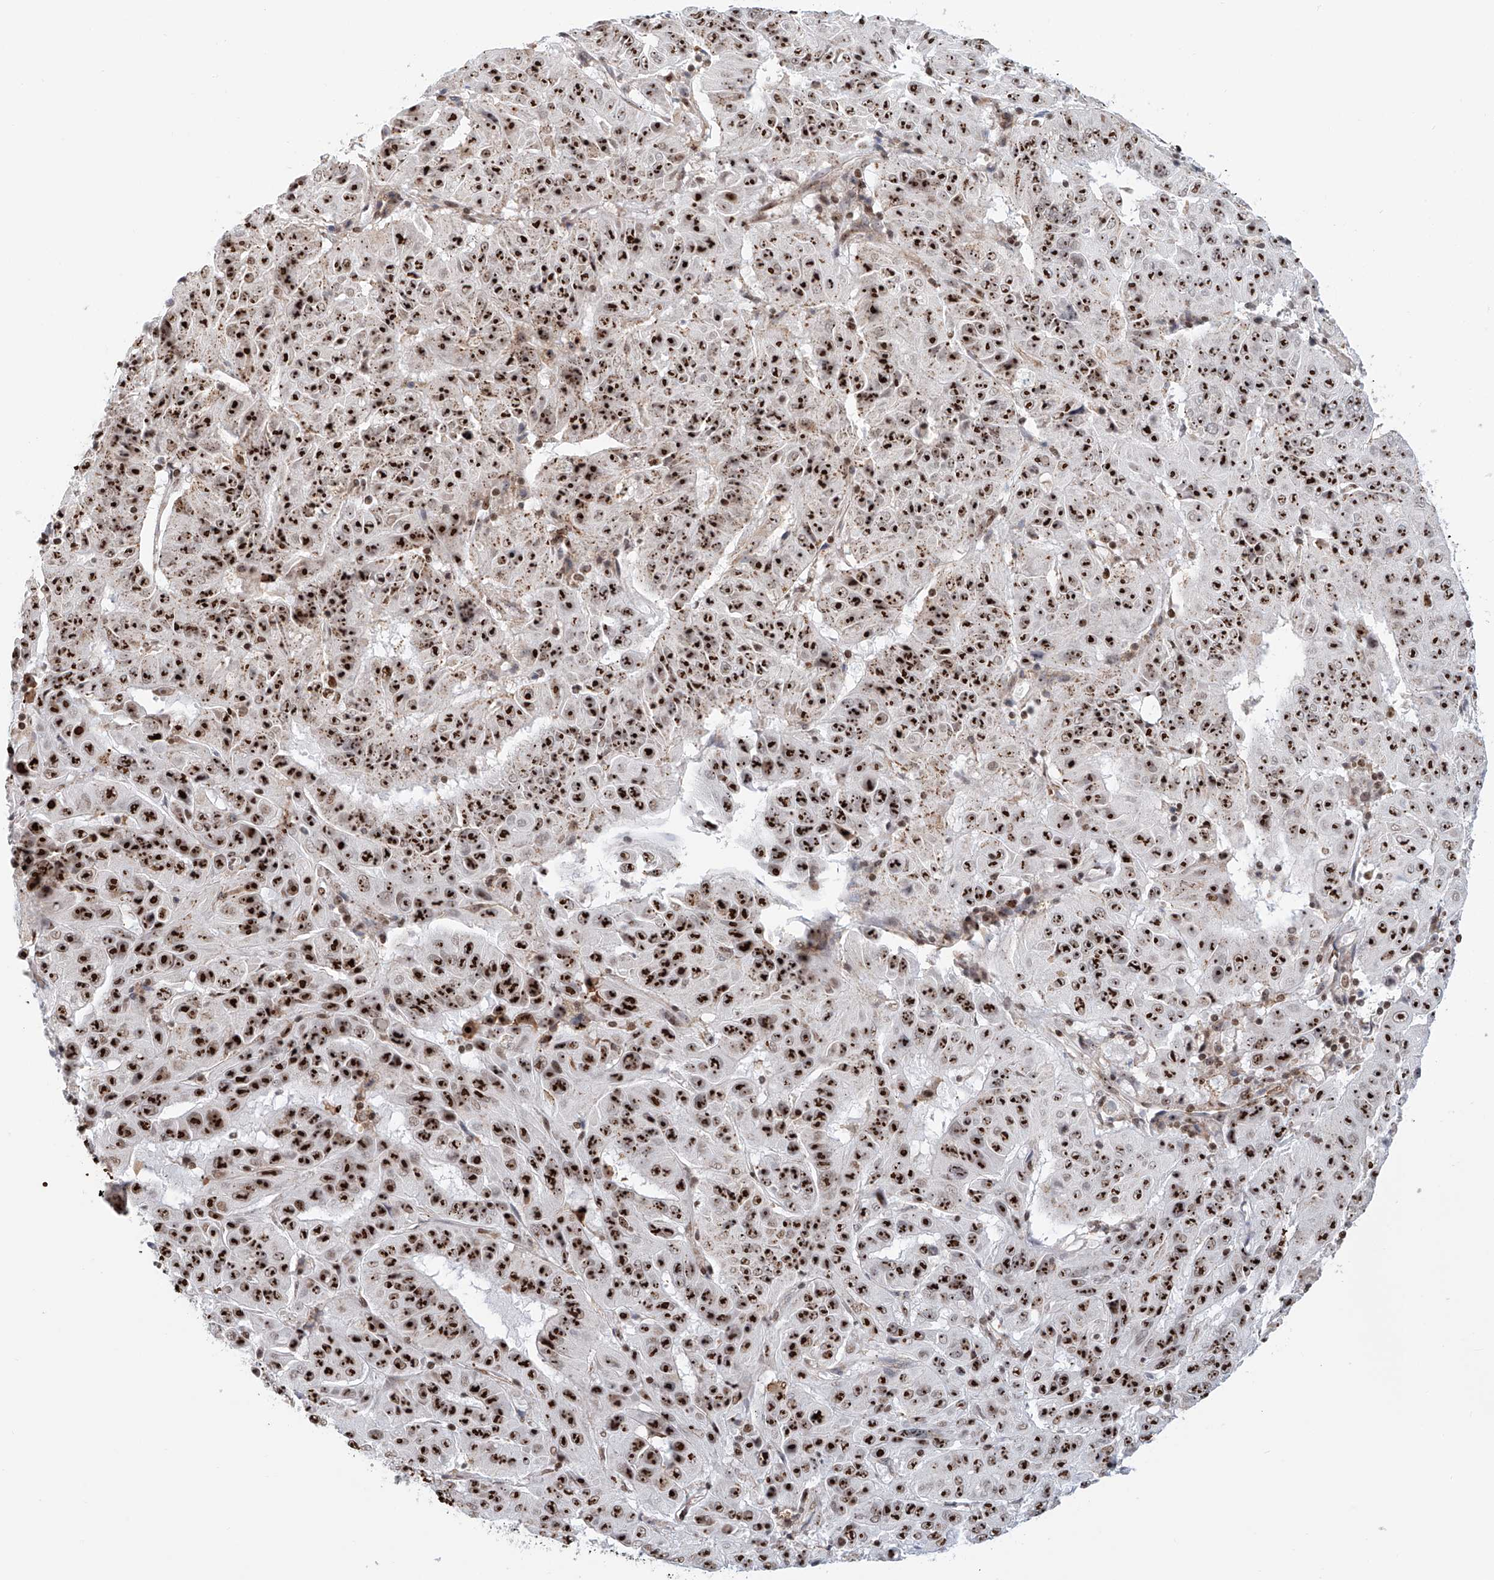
{"staining": {"intensity": "strong", "quantity": ">75%", "location": "nuclear"}, "tissue": "pancreatic cancer", "cell_type": "Tumor cells", "image_type": "cancer", "snomed": [{"axis": "morphology", "description": "Adenocarcinoma, NOS"}, {"axis": "topography", "description": "Pancreas"}], "caption": "Pancreatic adenocarcinoma was stained to show a protein in brown. There is high levels of strong nuclear staining in about >75% of tumor cells.", "gene": "PRUNE2", "patient": {"sex": "male", "age": 63}}